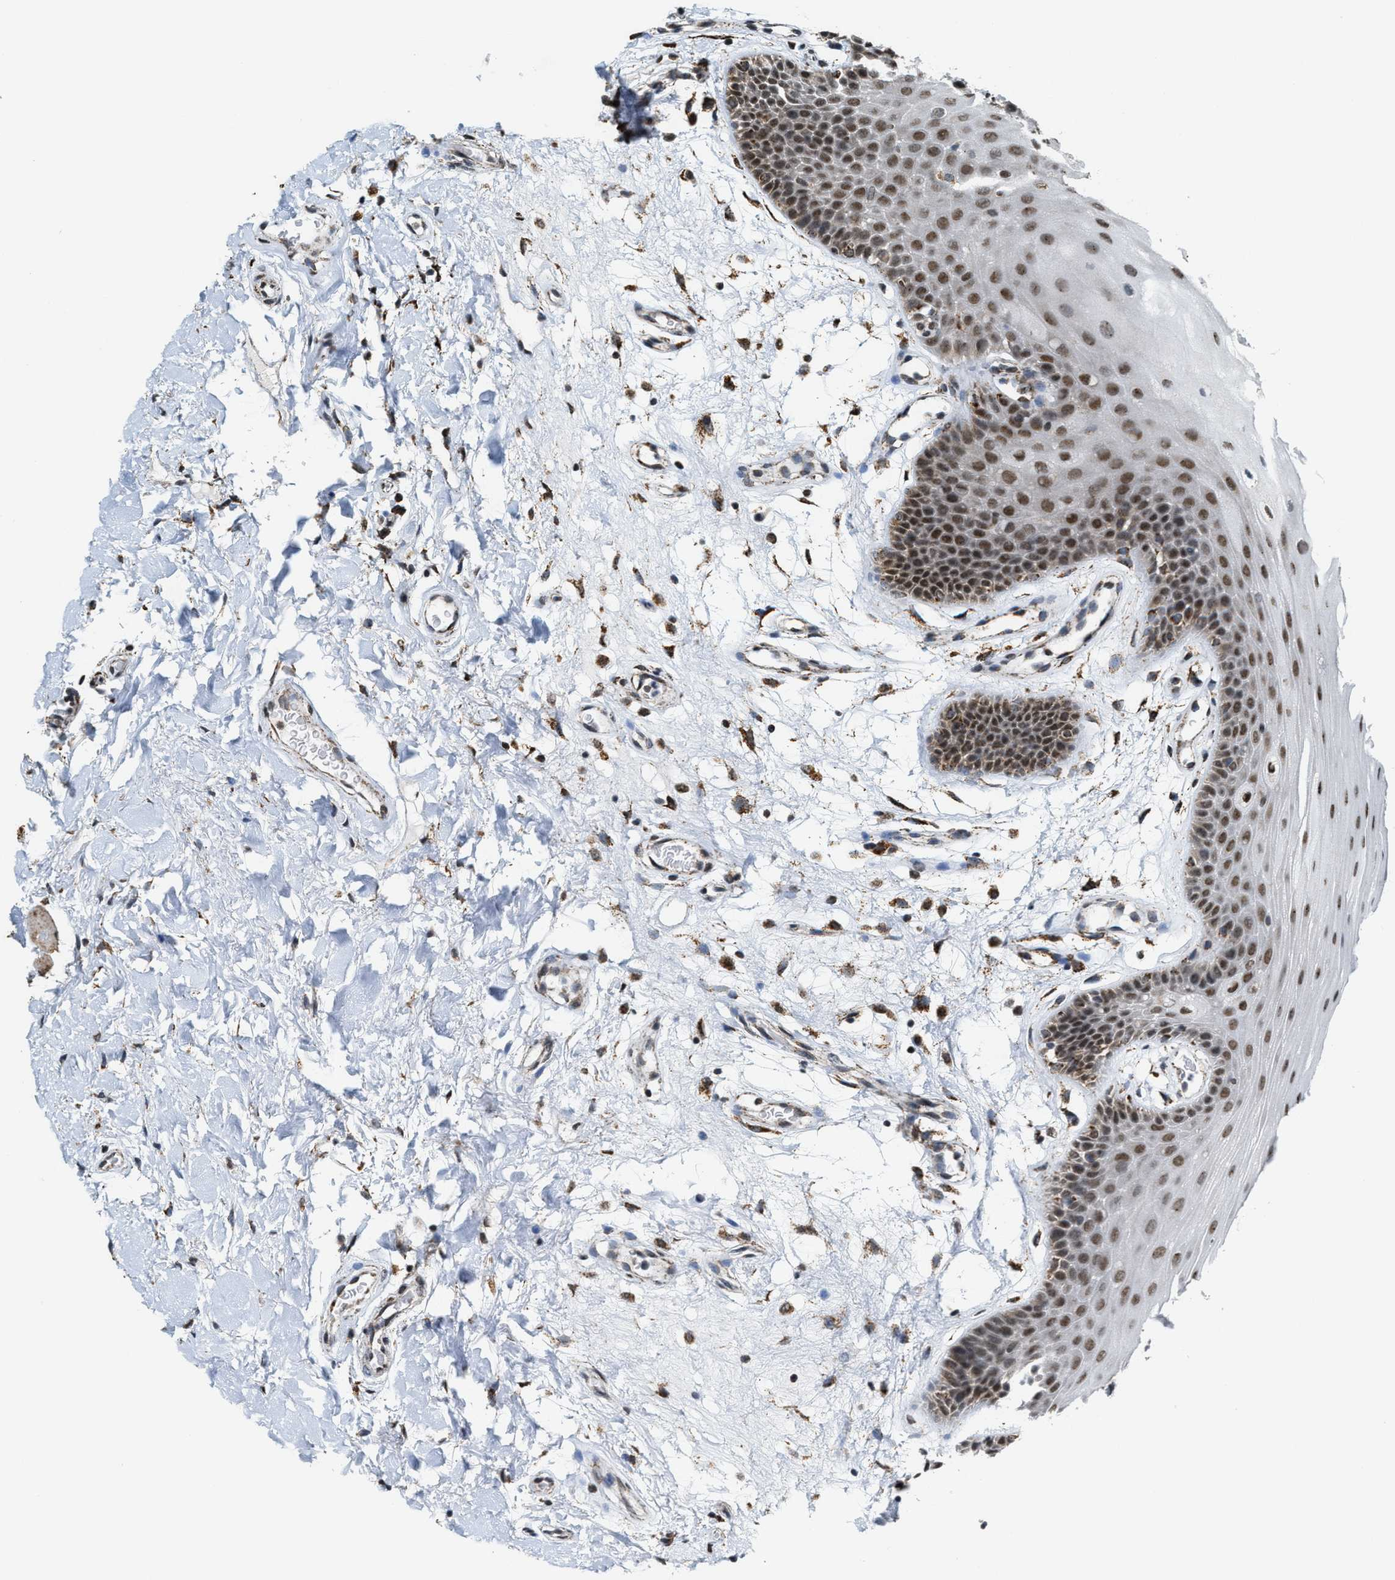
{"staining": {"intensity": "moderate", "quantity": ">75%", "location": "nuclear"}, "tissue": "oral mucosa", "cell_type": "Squamous epithelial cells", "image_type": "normal", "snomed": [{"axis": "morphology", "description": "Normal tissue, NOS"}, {"axis": "morphology", "description": "Squamous cell carcinoma, NOS"}, {"axis": "topography", "description": "Oral tissue"}, {"axis": "topography", "description": "Head-Neck"}], "caption": "Human oral mucosa stained for a protein (brown) shows moderate nuclear positive staining in approximately >75% of squamous epithelial cells.", "gene": "HIBADH", "patient": {"sex": "male", "age": 71}}